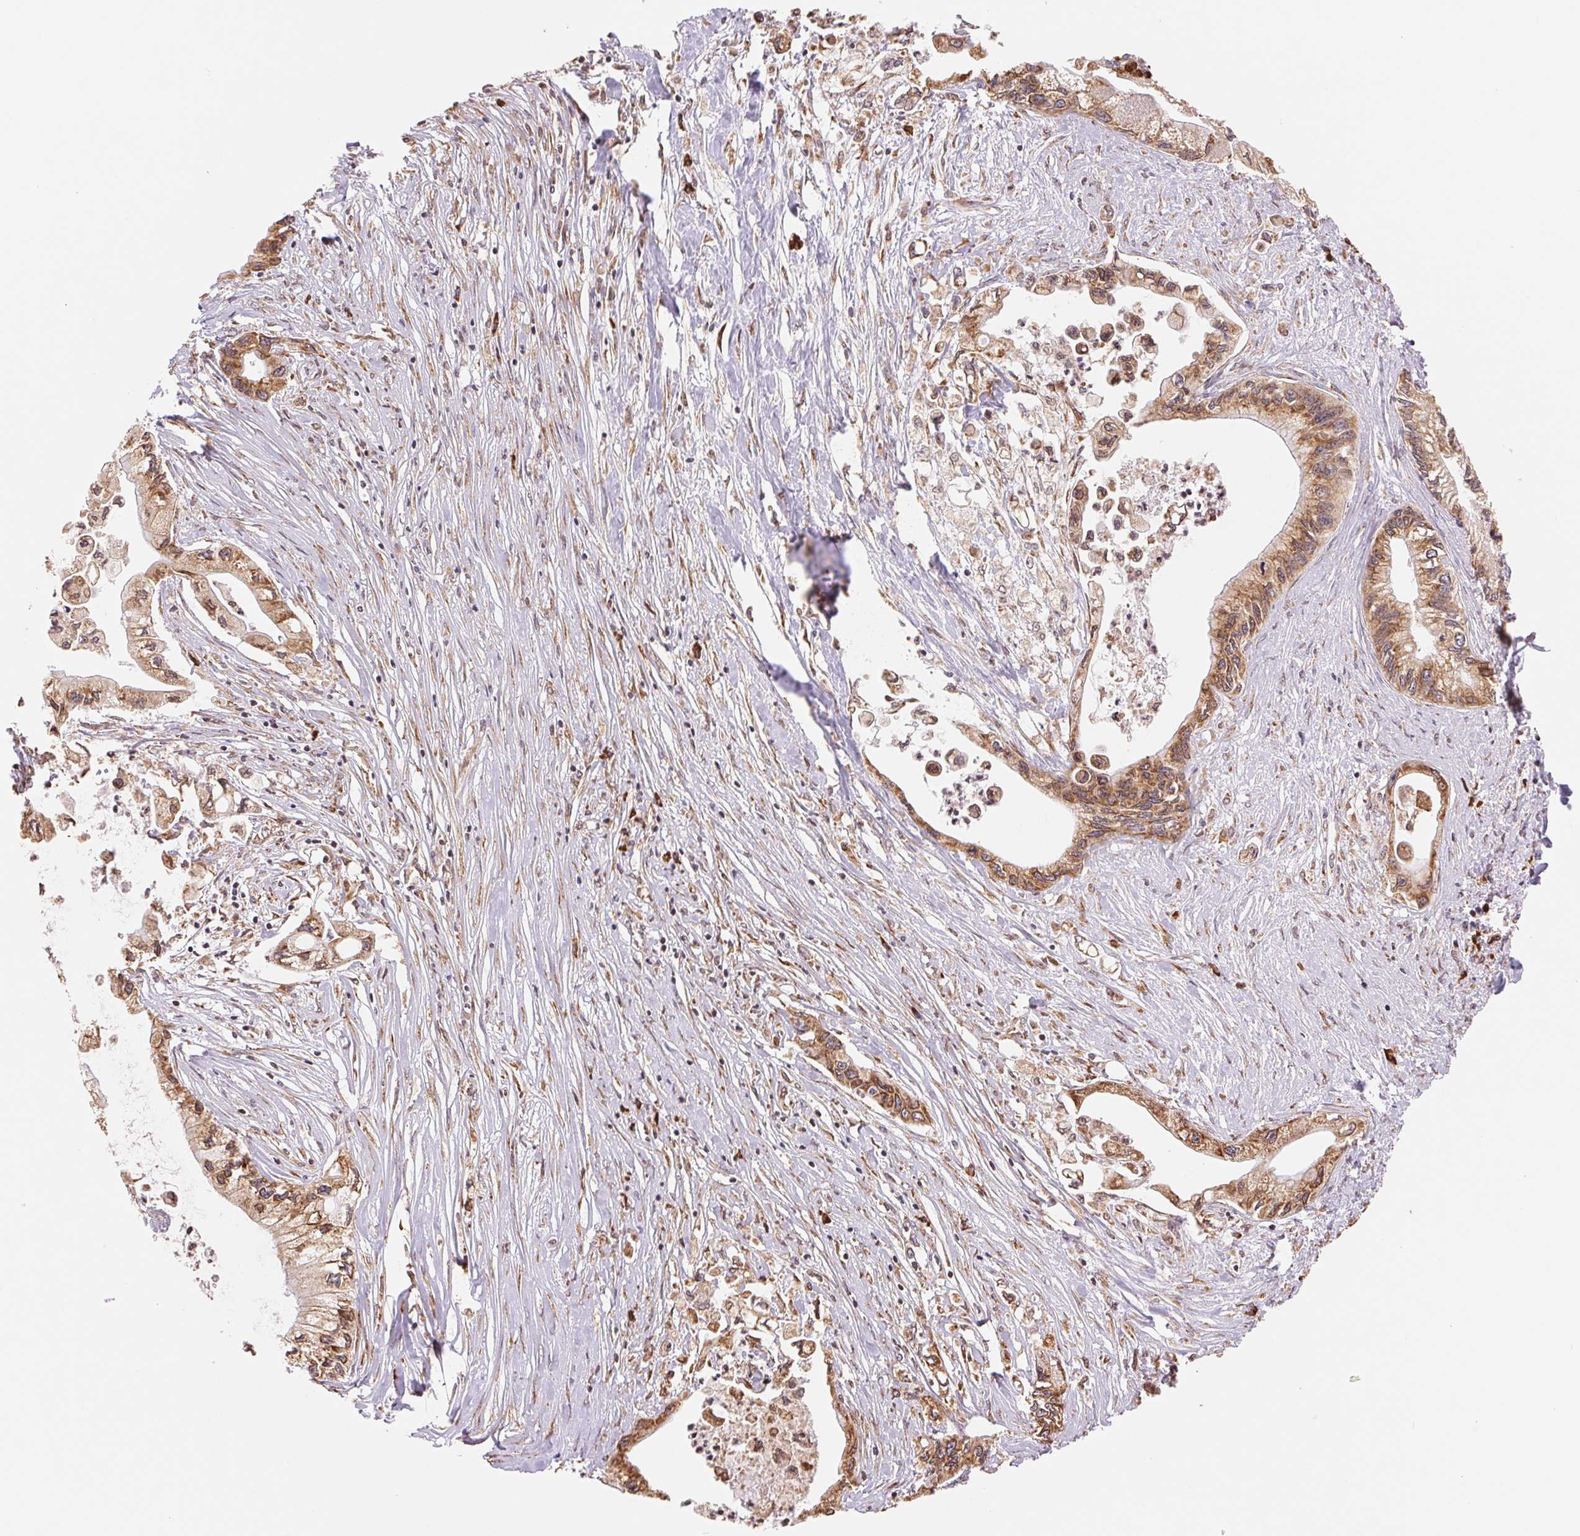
{"staining": {"intensity": "moderate", "quantity": ">75%", "location": "cytoplasmic/membranous"}, "tissue": "pancreatic cancer", "cell_type": "Tumor cells", "image_type": "cancer", "snomed": [{"axis": "morphology", "description": "Adenocarcinoma, NOS"}, {"axis": "topography", "description": "Pancreas"}], "caption": "Immunohistochemical staining of human adenocarcinoma (pancreatic) shows medium levels of moderate cytoplasmic/membranous staining in approximately >75% of tumor cells.", "gene": "RPN1", "patient": {"sex": "male", "age": 61}}